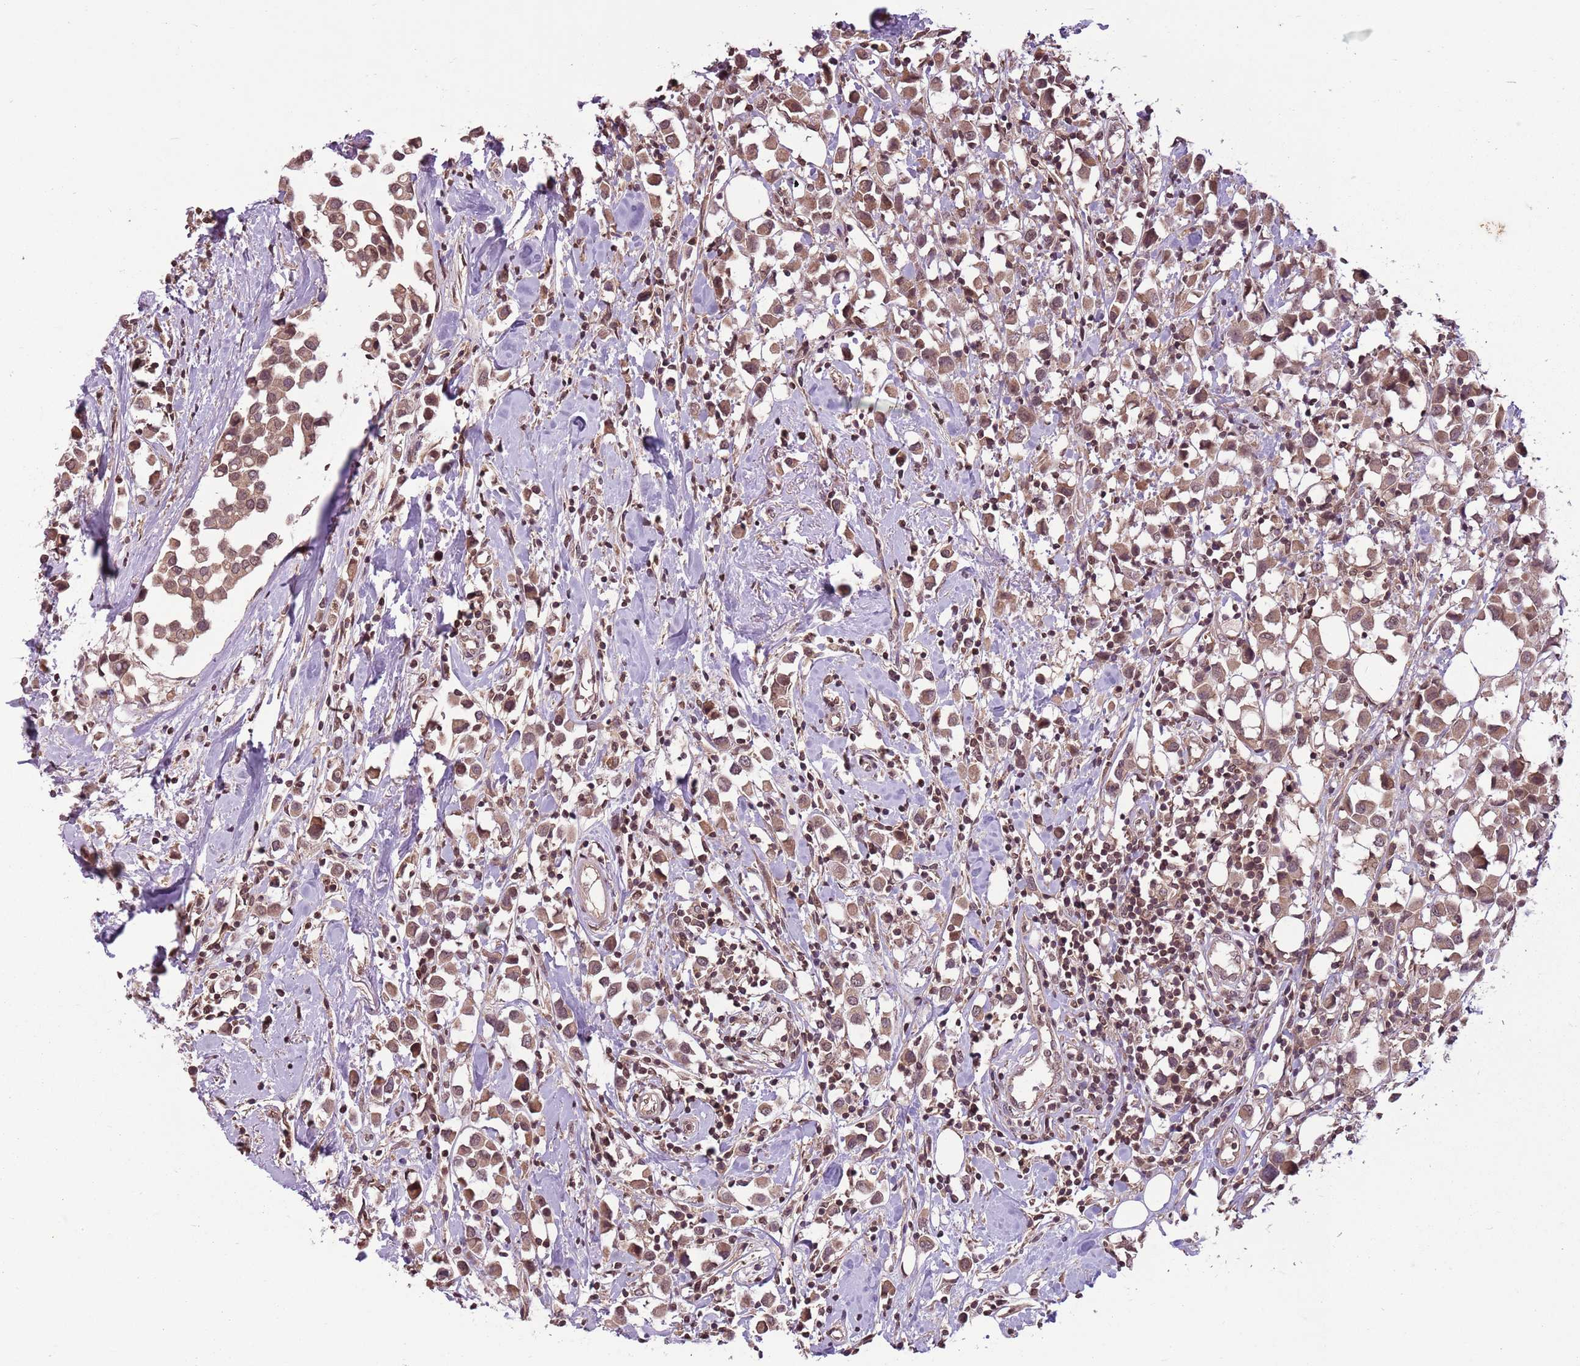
{"staining": {"intensity": "moderate", "quantity": ">75%", "location": "cytoplasmic/membranous"}, "tissue": "breast cancer", "cell_type": "Tumor cells", "image_type": "cancer", "snomed": [{"axis": "morphology", "description": "Duct carcinoma"}, {"axis": "topography", "description": "Breast"}], "caption": "A medium amount of moderate cytoplasmic/membranous positivity is appreciated in about >75% of tumor cells in breast intraductal carcinoma tissue. Ihc stains the protein of interest in brown and the nuclei are stained blue.", "gene": "CAPN9", "patient": {"sex": "female", "age": 61}}